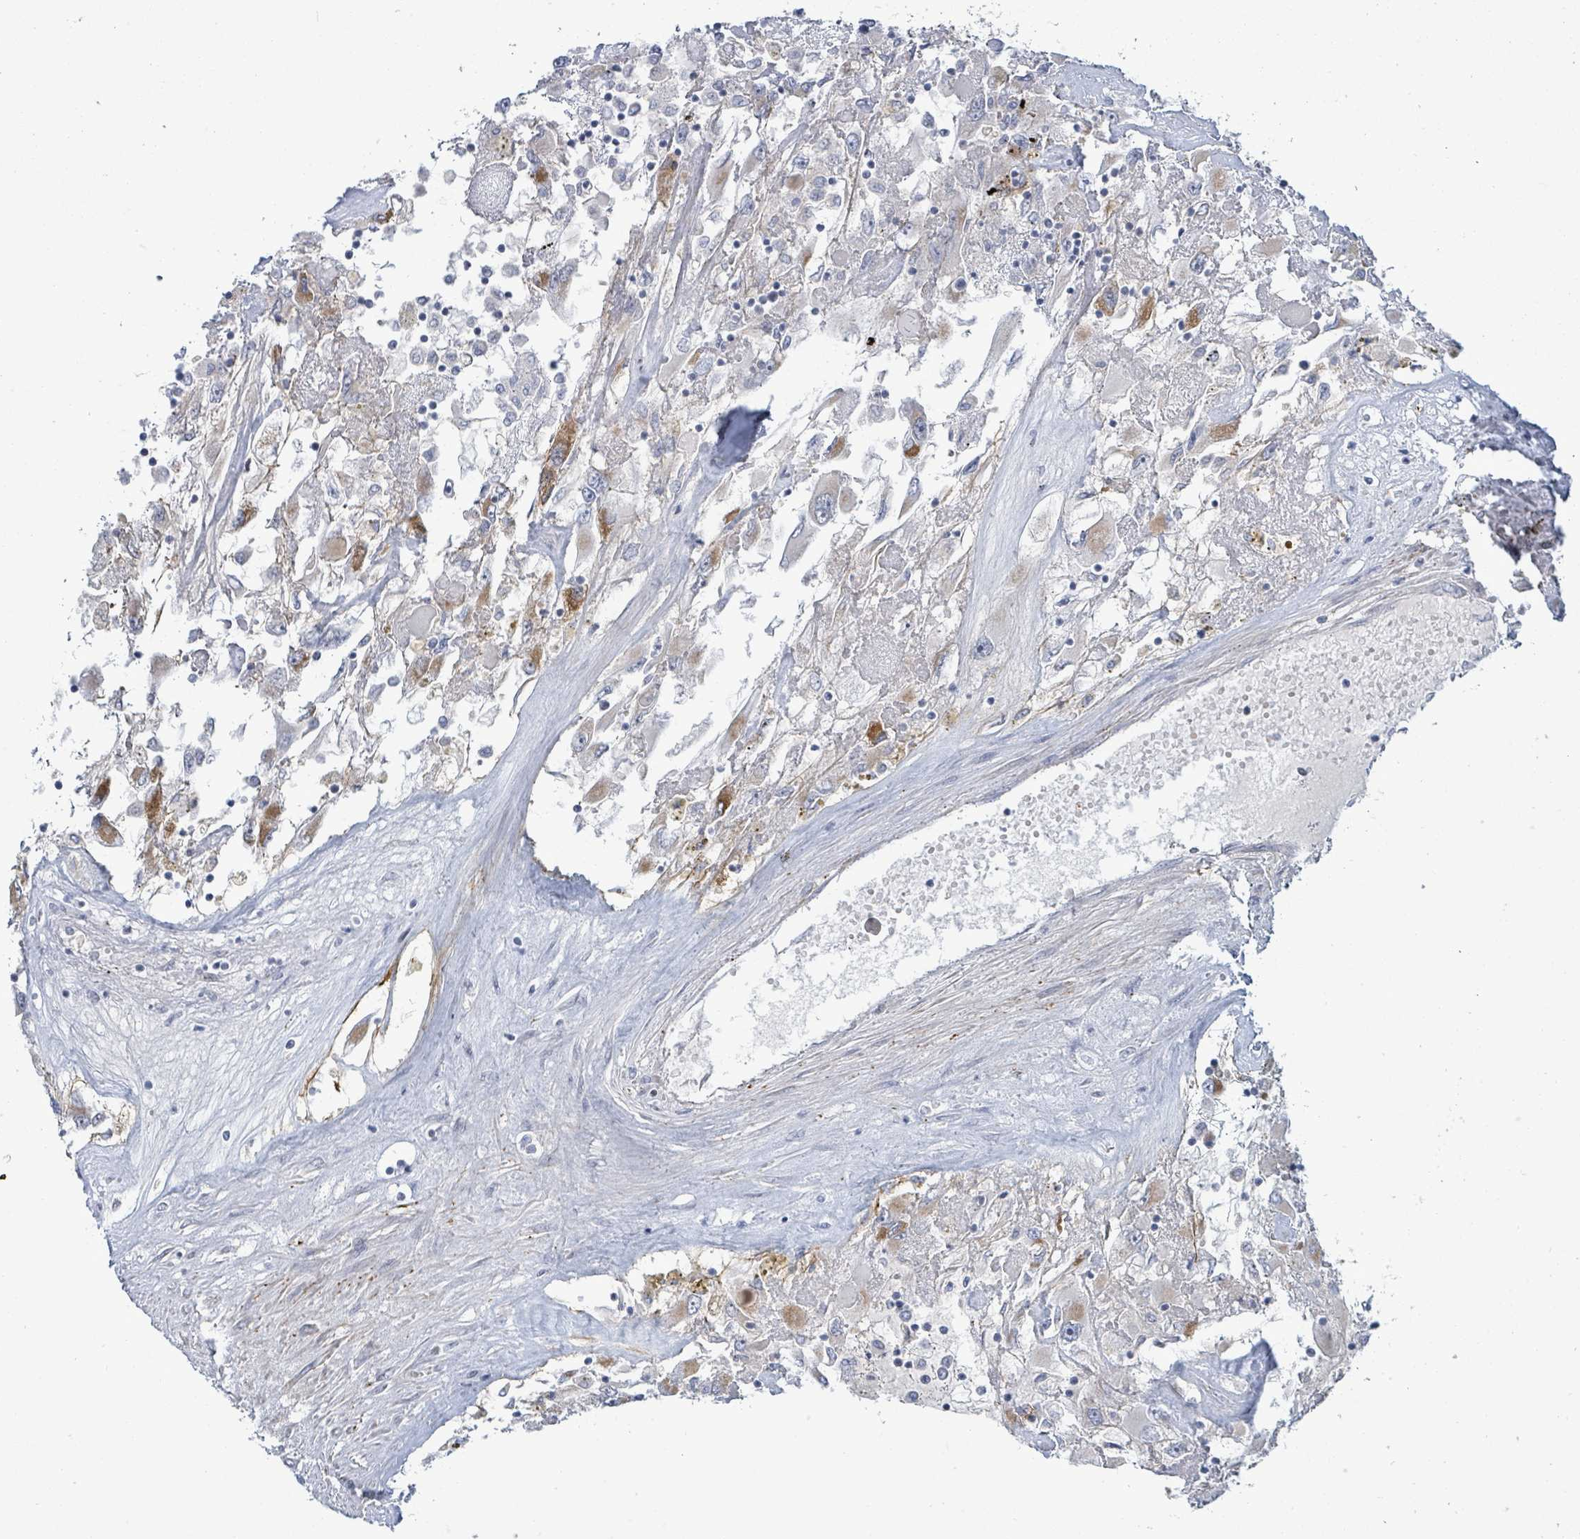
{"staining": {"intensity": "moderate", "quantity": "<25%", "location": "cytoplasmic/membranous"}, "tissue": "renal cancer", "cell_type": "Tumor cells", "image_type": "cancer", "snomed": [{"axis": "morphology", "description": "Adenocarcinoma, NOS"}, {"axis": "topography", "description": "Kidney"}], "caption": "IHC photomicrograph of neoplastic tissue: renal cancer stained using IHC displays low levels of moderate protein expression localized specifically in the cytoplasmic/membranous of tumor cells, appearing as a cytoplasmic/membranous brown color.", "gene": "ZFPM1", "patient": {"sex": "female", "age": 52}}